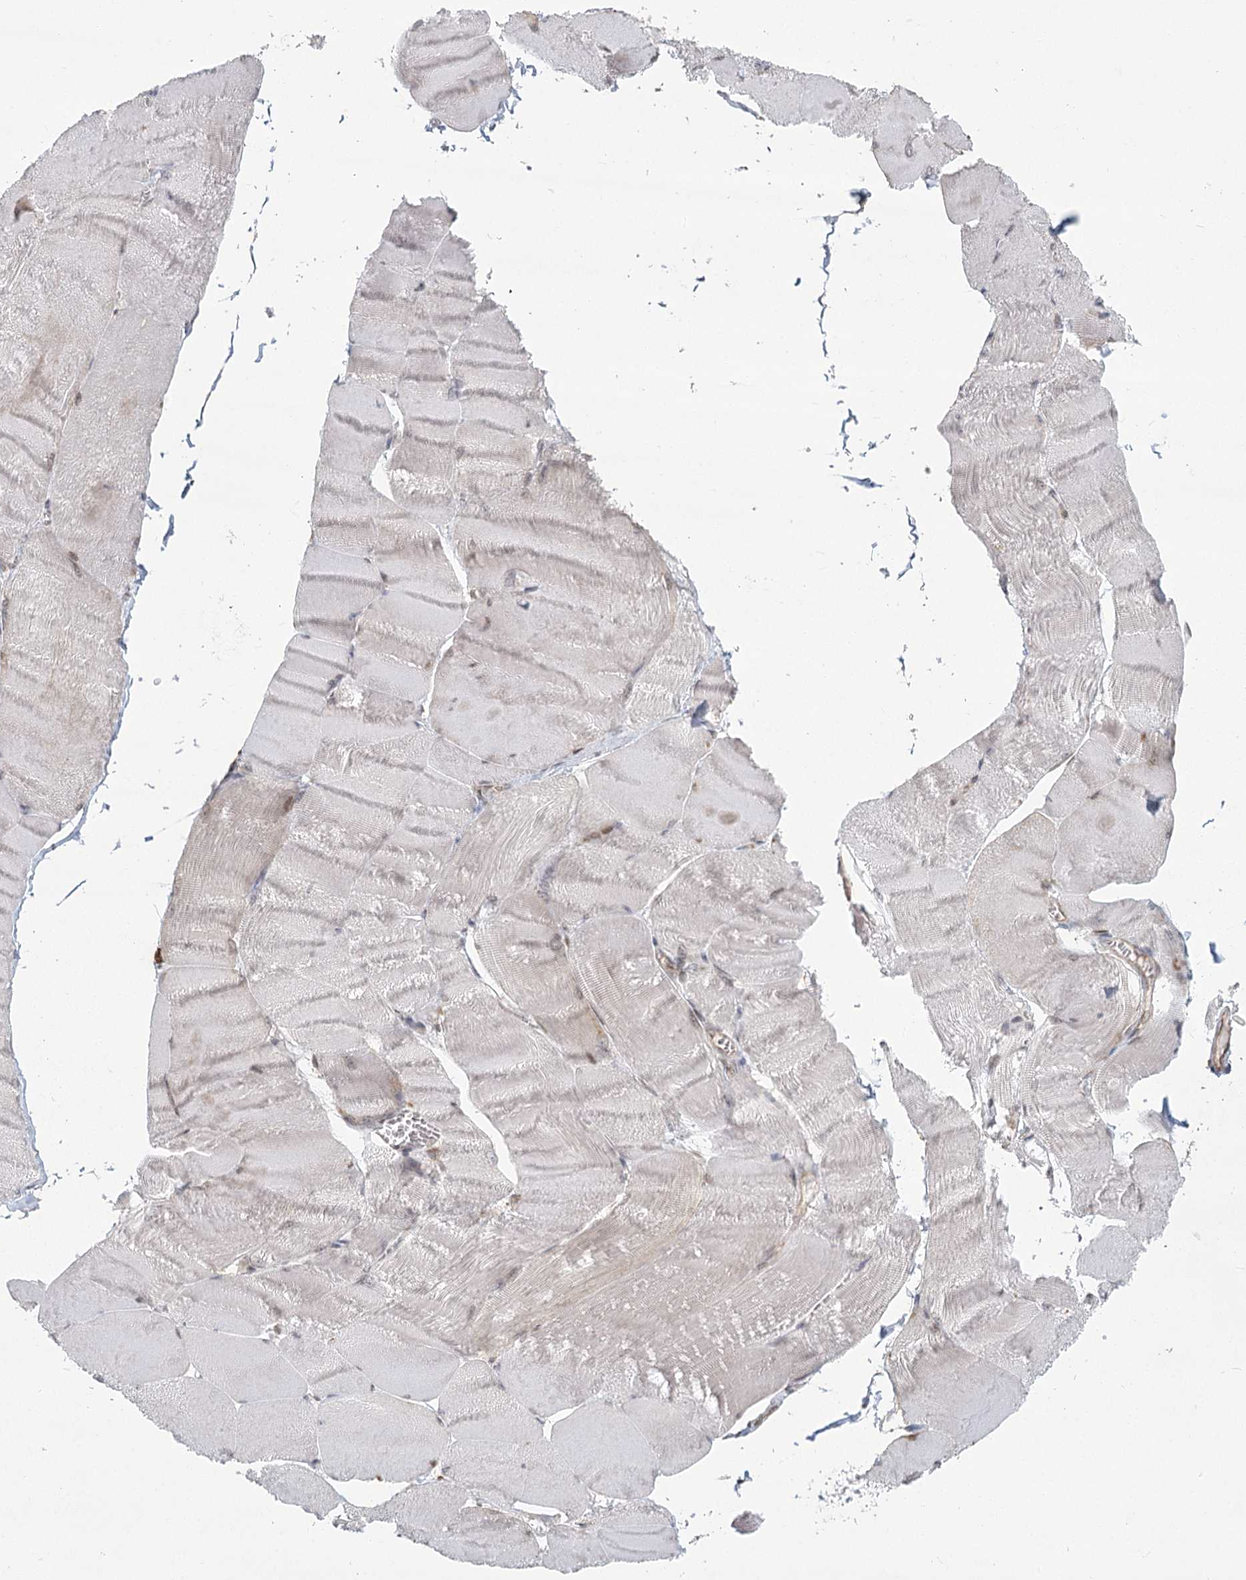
{"staining": {"intensity": "negative", "quantity": "none", "location": "none"}, "tissue": "skeletal muscle", "cell_type": "Myocytes", "image_type": "normal", "snomed": [{"axis": "morphology", "description": "Normal tissue, NOS"}, {"axis": "morphology", "description": "Basal cell carcinoma"}, {"axis": "topography", "description": "Skeletal muscle"}], "caption": "DAB immunohistochemical staining of normal human skeletal muscle shows no significant expression in myocytes.", "gene": "AP2M1", "patient": {"sex": "female", "age": 64}}